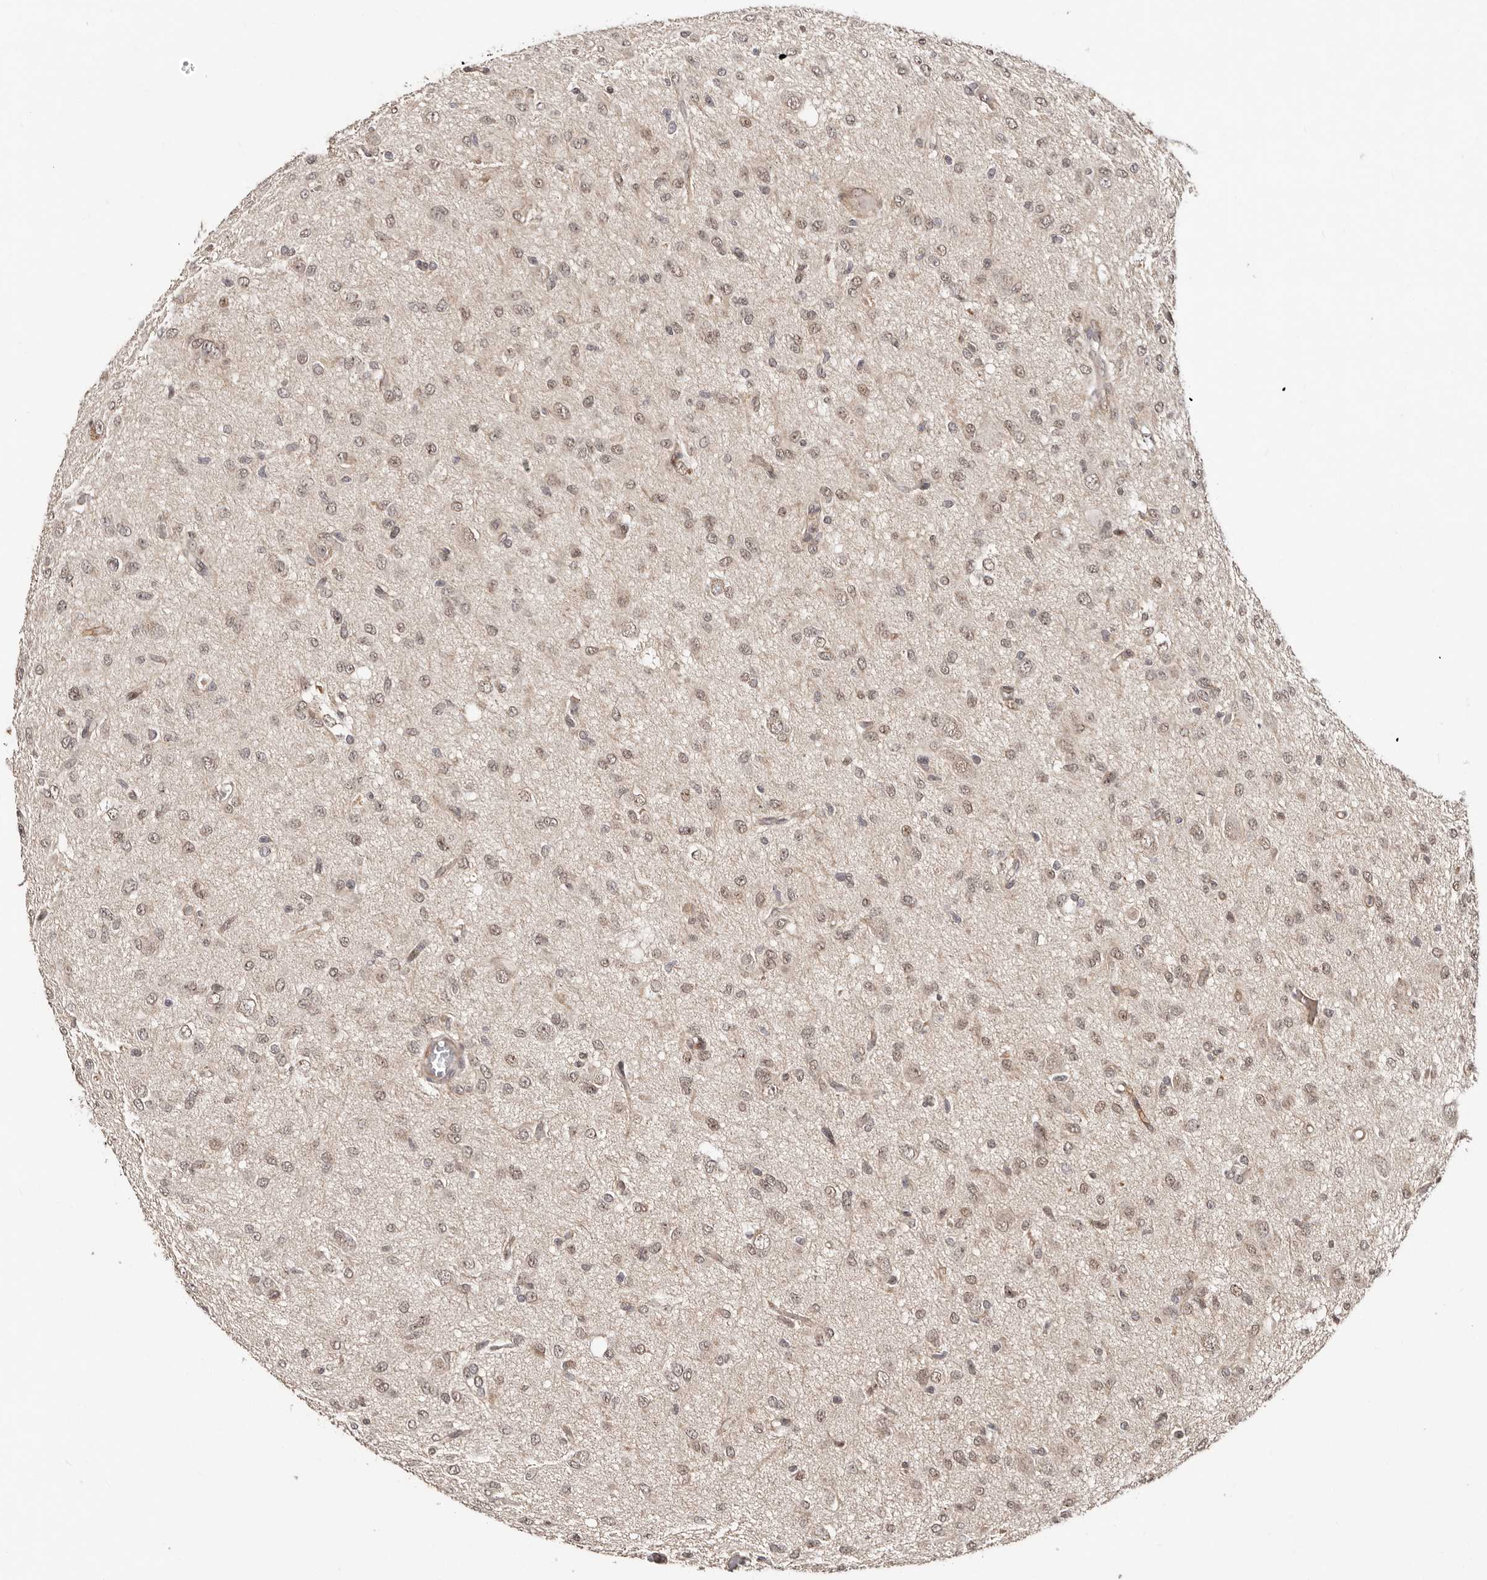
{"staining": {"intensity": "weak", "quantity": ">75%", "location": "nuclear"}, "tissue": "glioma", "cell_type": "Tumor cells", "image_type": "cancer", "snomed": [{"axis": "morphology", "description": "Glioma, malignant, High grade"}, {"axis": "topography", "description": "Brain"}], "caption": "Immunohistochemistry (DAB (3,3'-diaminobenzidine)) staining of glioma reveals weak nuclear protein staining in approximately >75% of tumor cells.", "gene": "SRCAP", "patient": {"sex": "female", "age": 59}}